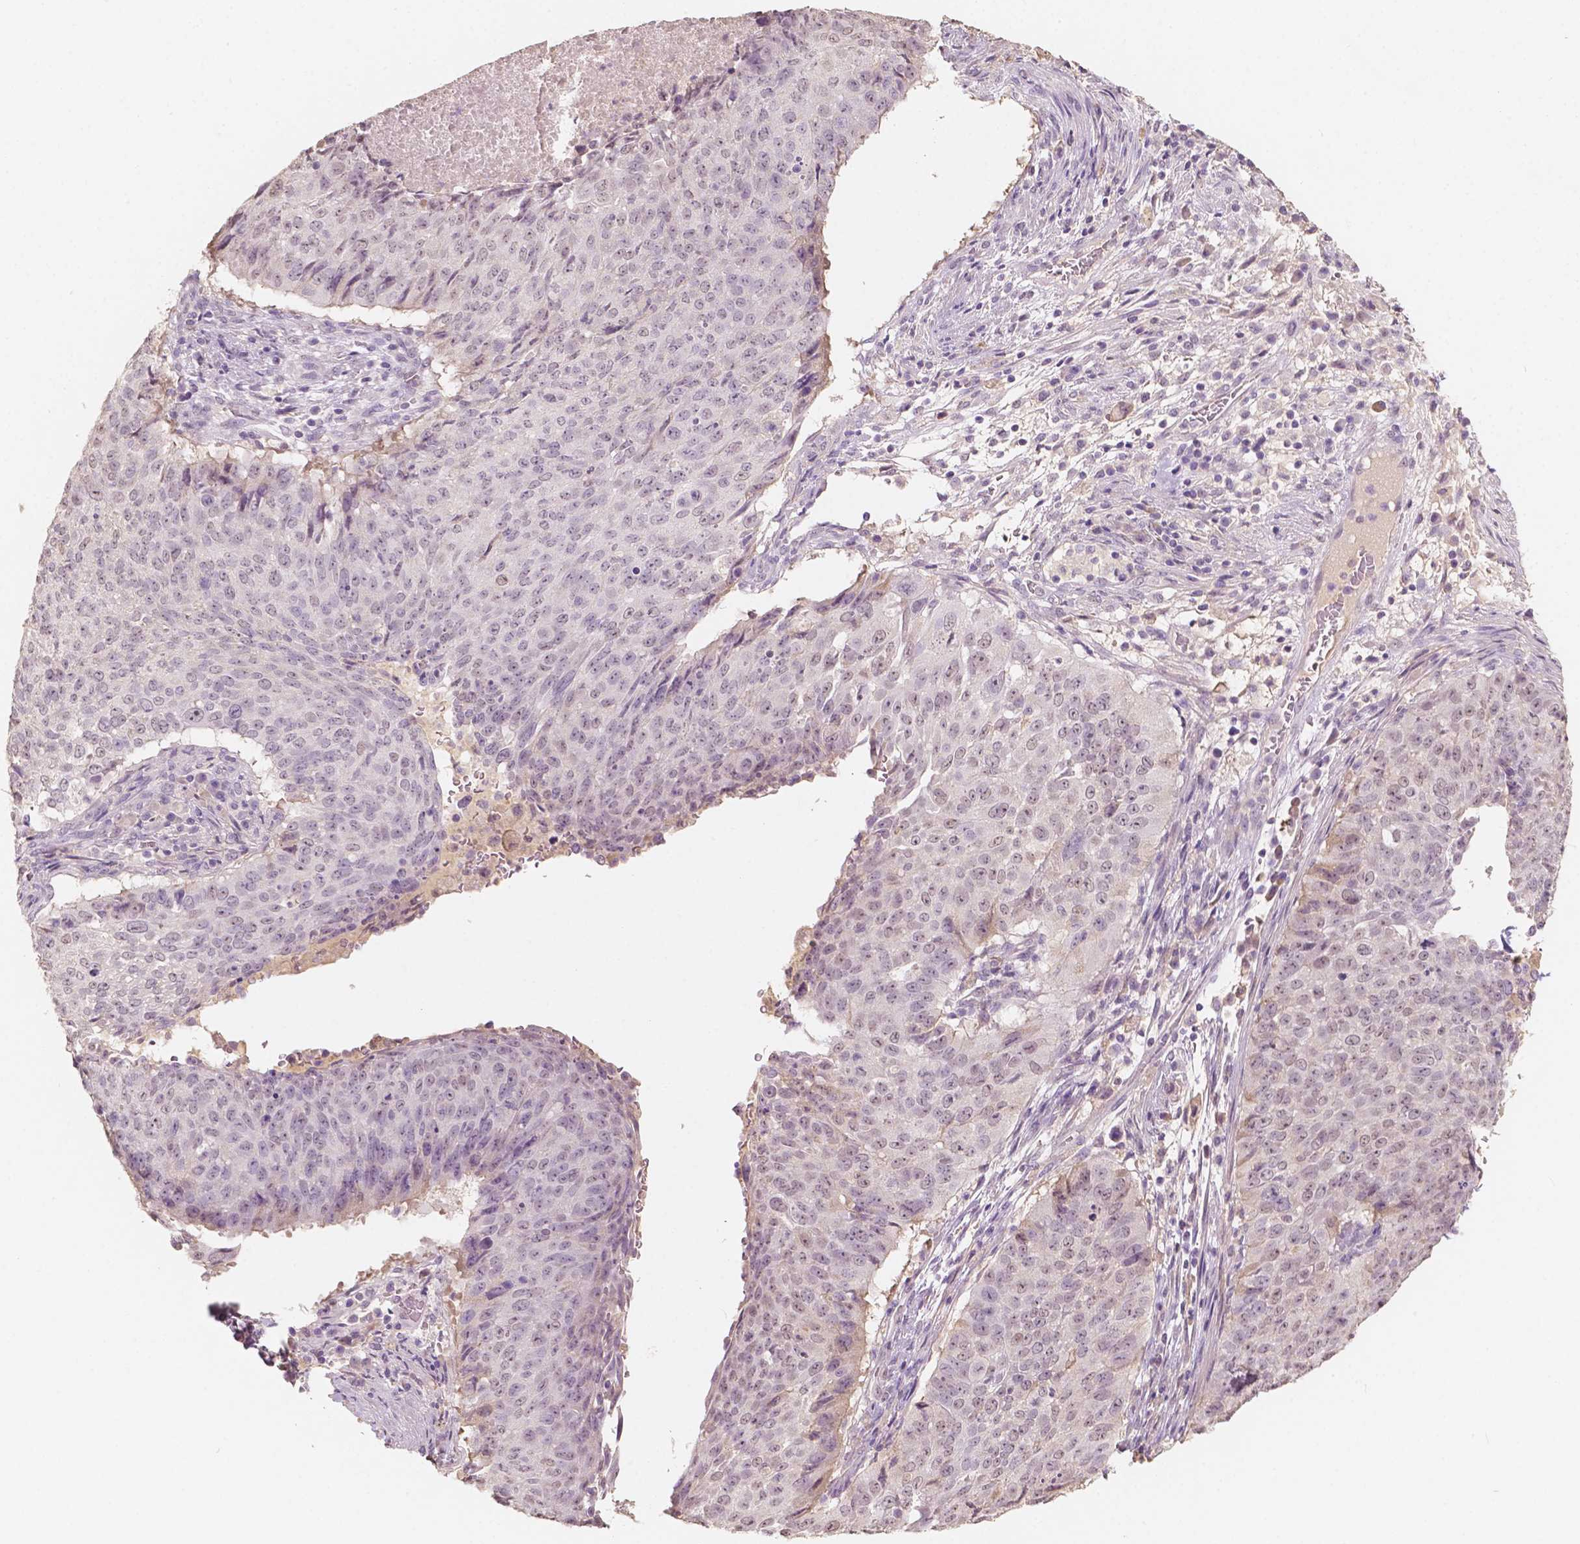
{"staining": {"intensity": "weak", "quantity": "<25%", "location": "nuclear"}, "tissue": "lung cancer", "cell_type": "Tumor cells", "image_type": "cancer", "snomed": [{"axis": "morphology", "description": "Normal tissue, NOS"}, {"axis": "morphology", "description": "Squamous cell carcinoma, NOS"}, {"axis": "topography", "description": "Bronchus"}, {"axis": "topography", "description": "Lung"}], "caption": "Immunohistochemistry (IHC) image of human lung cancer (squamous cell carcinoma) stained for a protein (brown), which demonstrates no expression in tumor cells. Brightfield microscopy of immunohistochemistry (IHC) stained with DAB (3,3'-diaminobenzidine) (brown) and hematoxylin (blue), captured at high magnification.", "gene": "SOX15", "patient": {"sex": "male", "age": 64}}